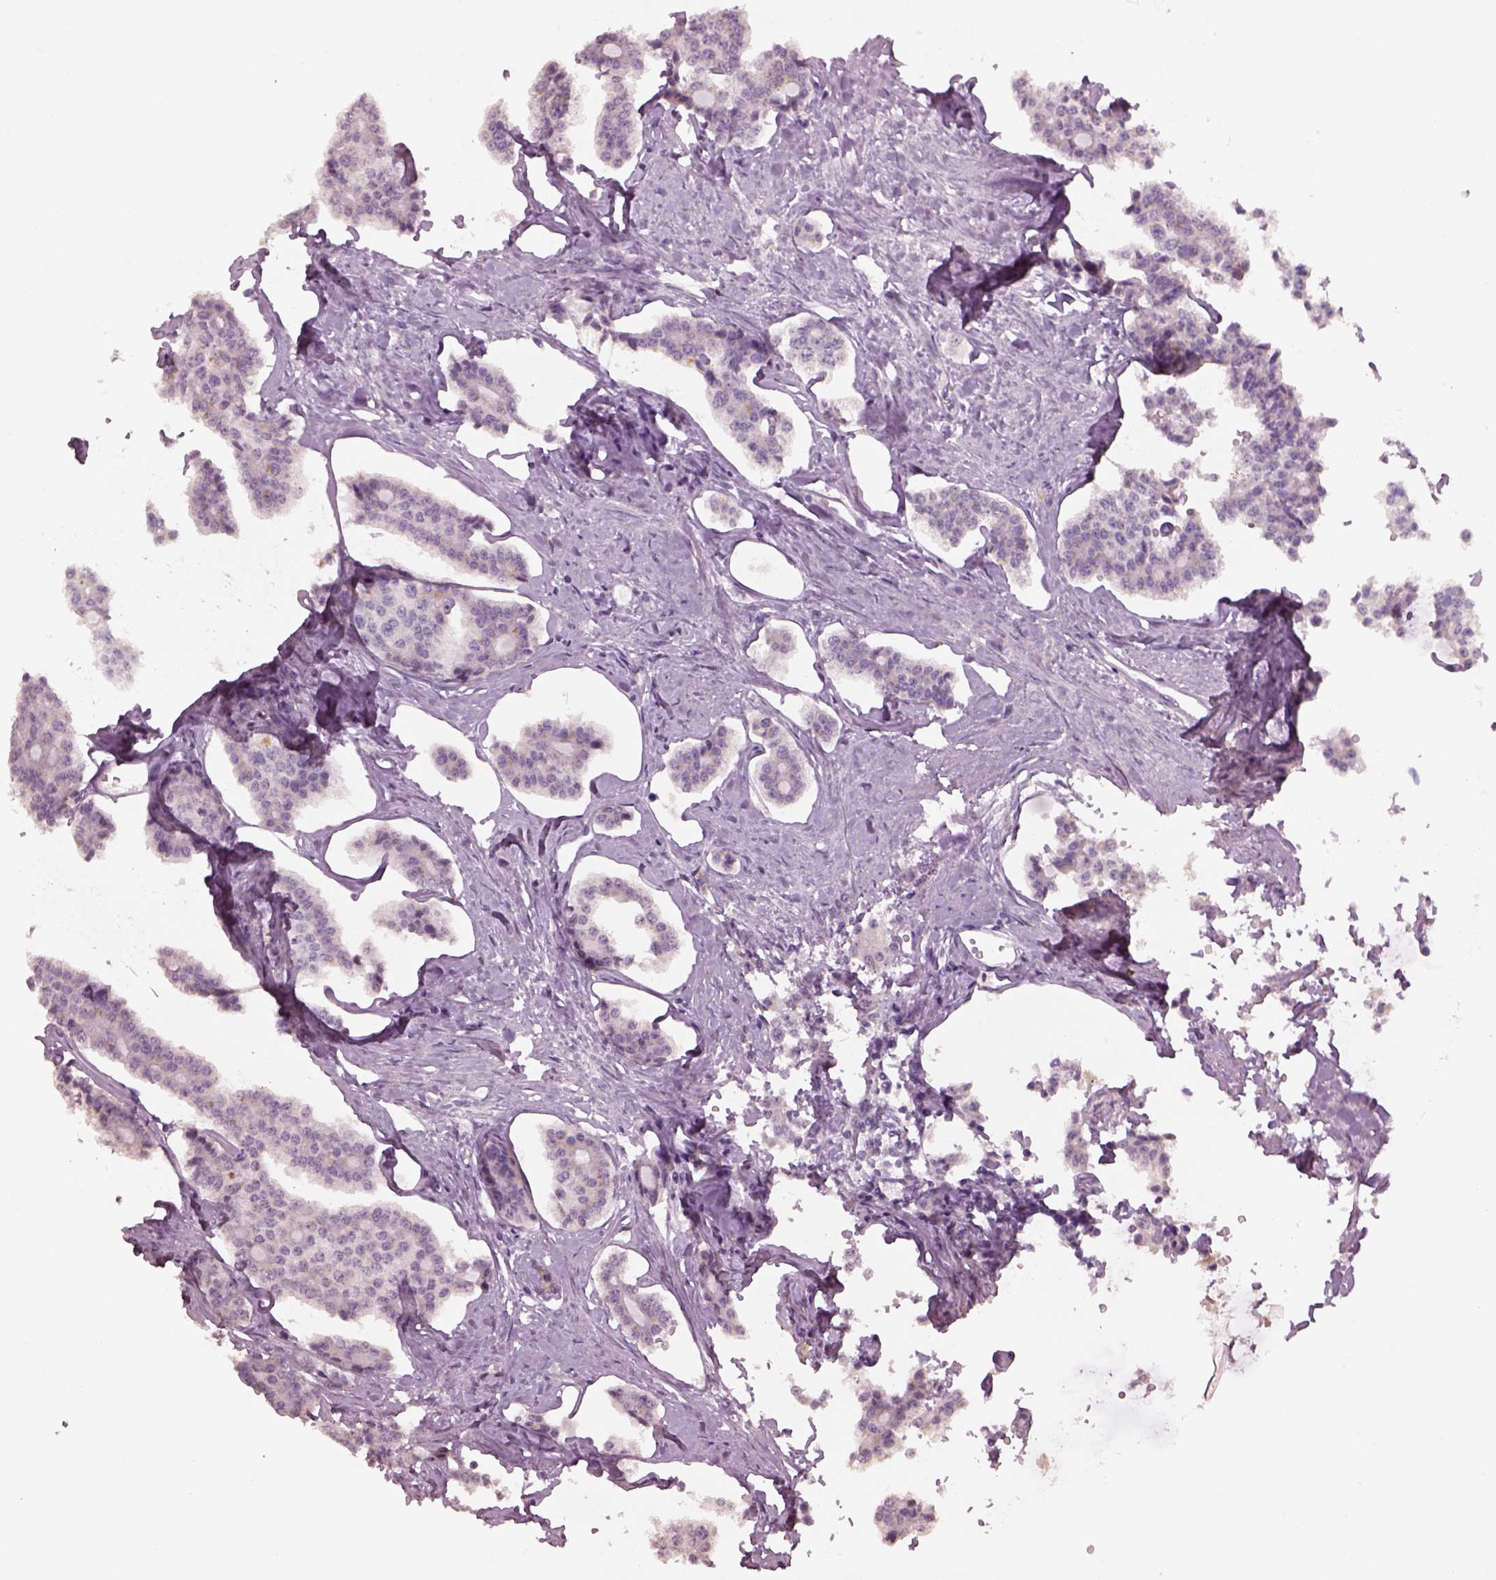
{"staining": {"intensity": "negative", "quantity": "none", "location": "none"}, "tissue": "carcinoid", "cell_type": "Tumor cells", "image_type": "cancer", "snomed": [{"axis": "morphology", "description": "Carcinoid, malignant, NOS"}, {"axis": "topography", "description": "Small intestine"}], "caption": "Human carcinoid stained for a protein using immunohistochemistry demonstrates no positivity in tumor cells.", "gene": "KCNIP3", "patient": {"sex": "female", "age": 65}}